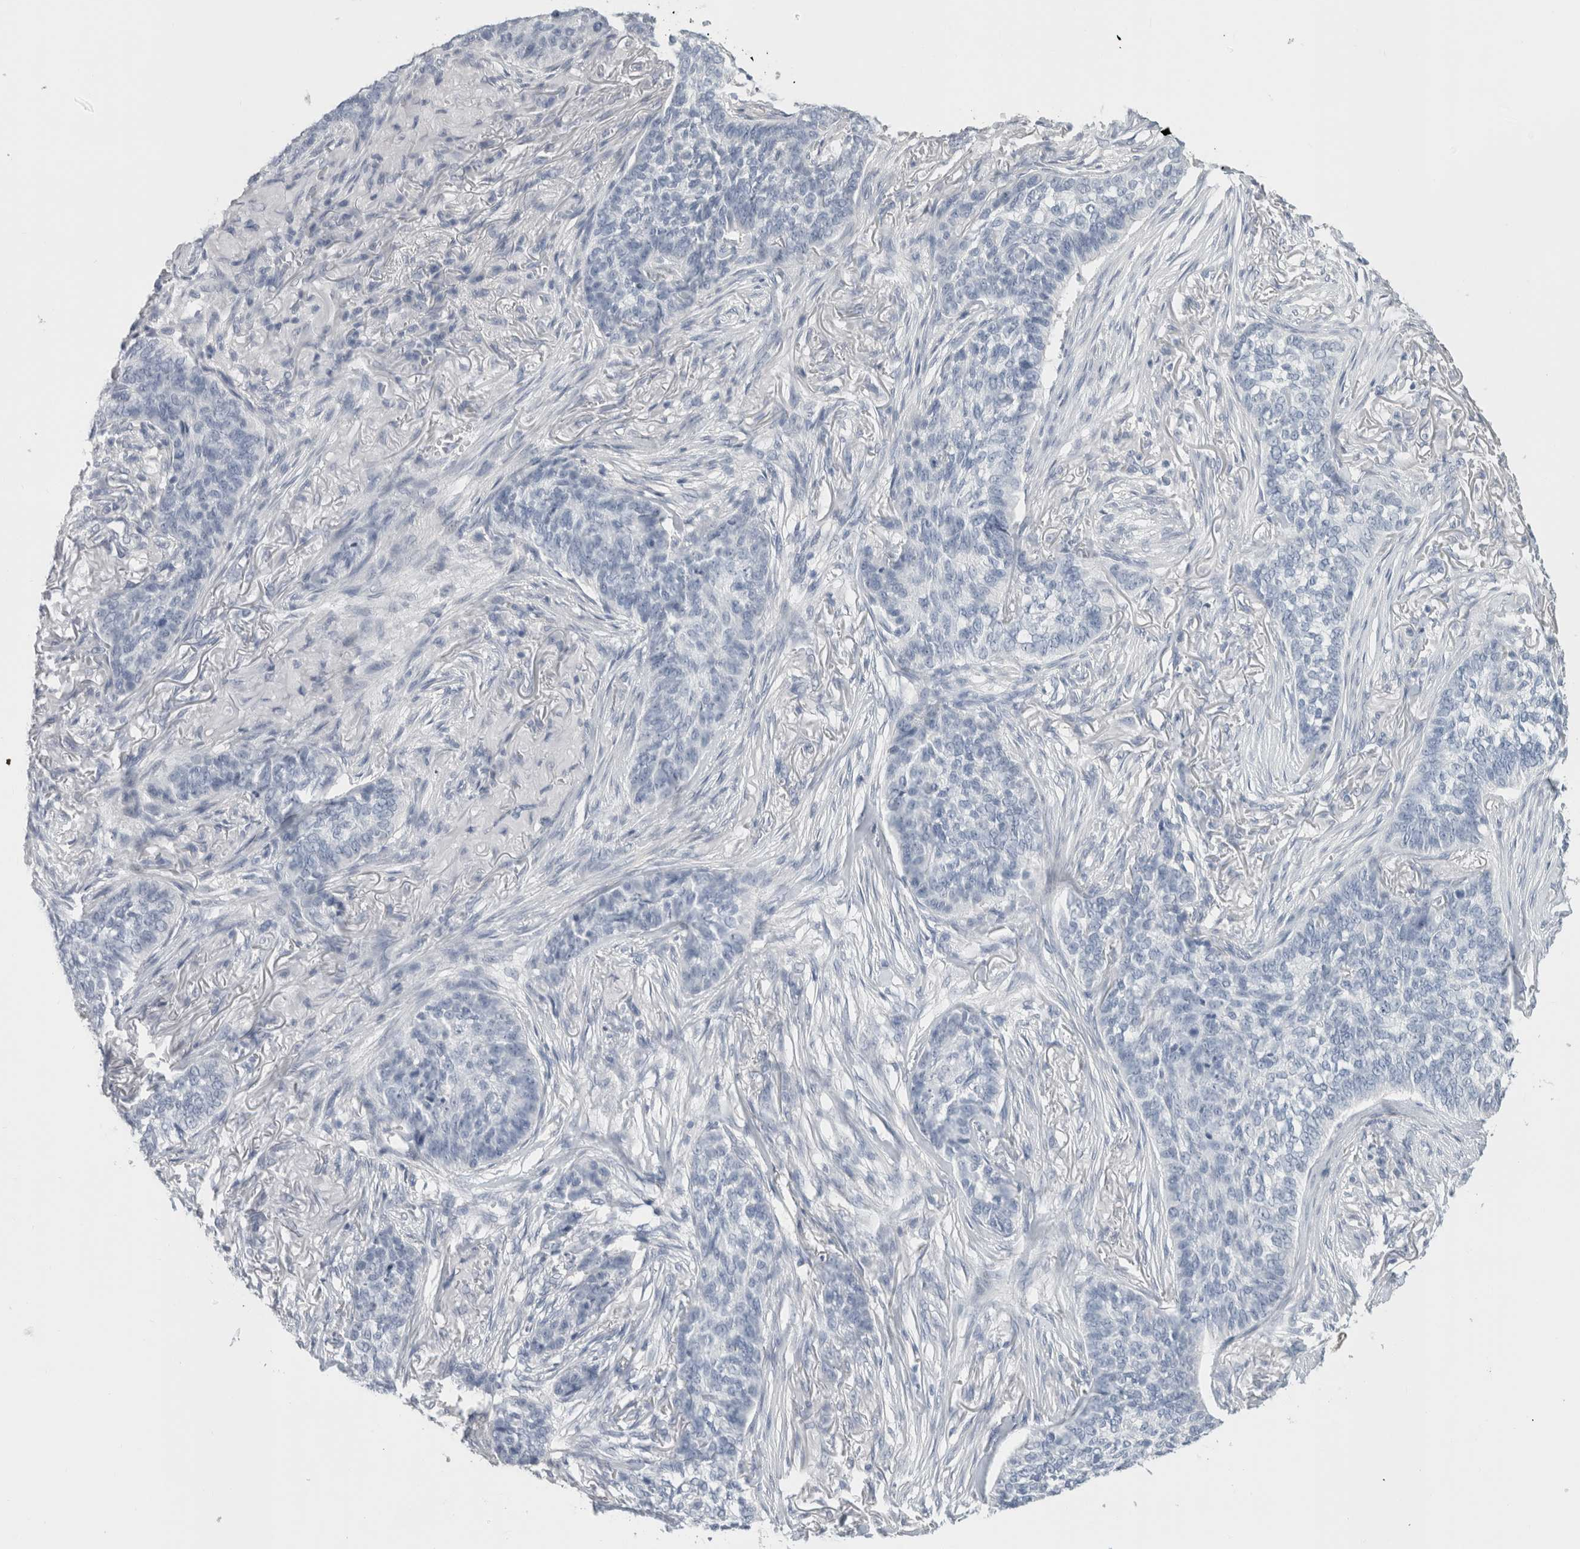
{"staining": {"intensity": "negative", "quantity": "none", "location": "none"}, "tissue": "skin cancer", "cell_type": "Tumor cells", "image_type": "cancer", "snomed": [{"axis": "morphology", "description": "Basal cell carcinoma"}, {"axis": "topography", "description": "Skin"}], "caption": "IHC of human skin cancer reveals no positivity in tumor cells. Nuclei are stained in blue.", "gene": "BCAN", "patient": {"sex": "male", "age": 85}}